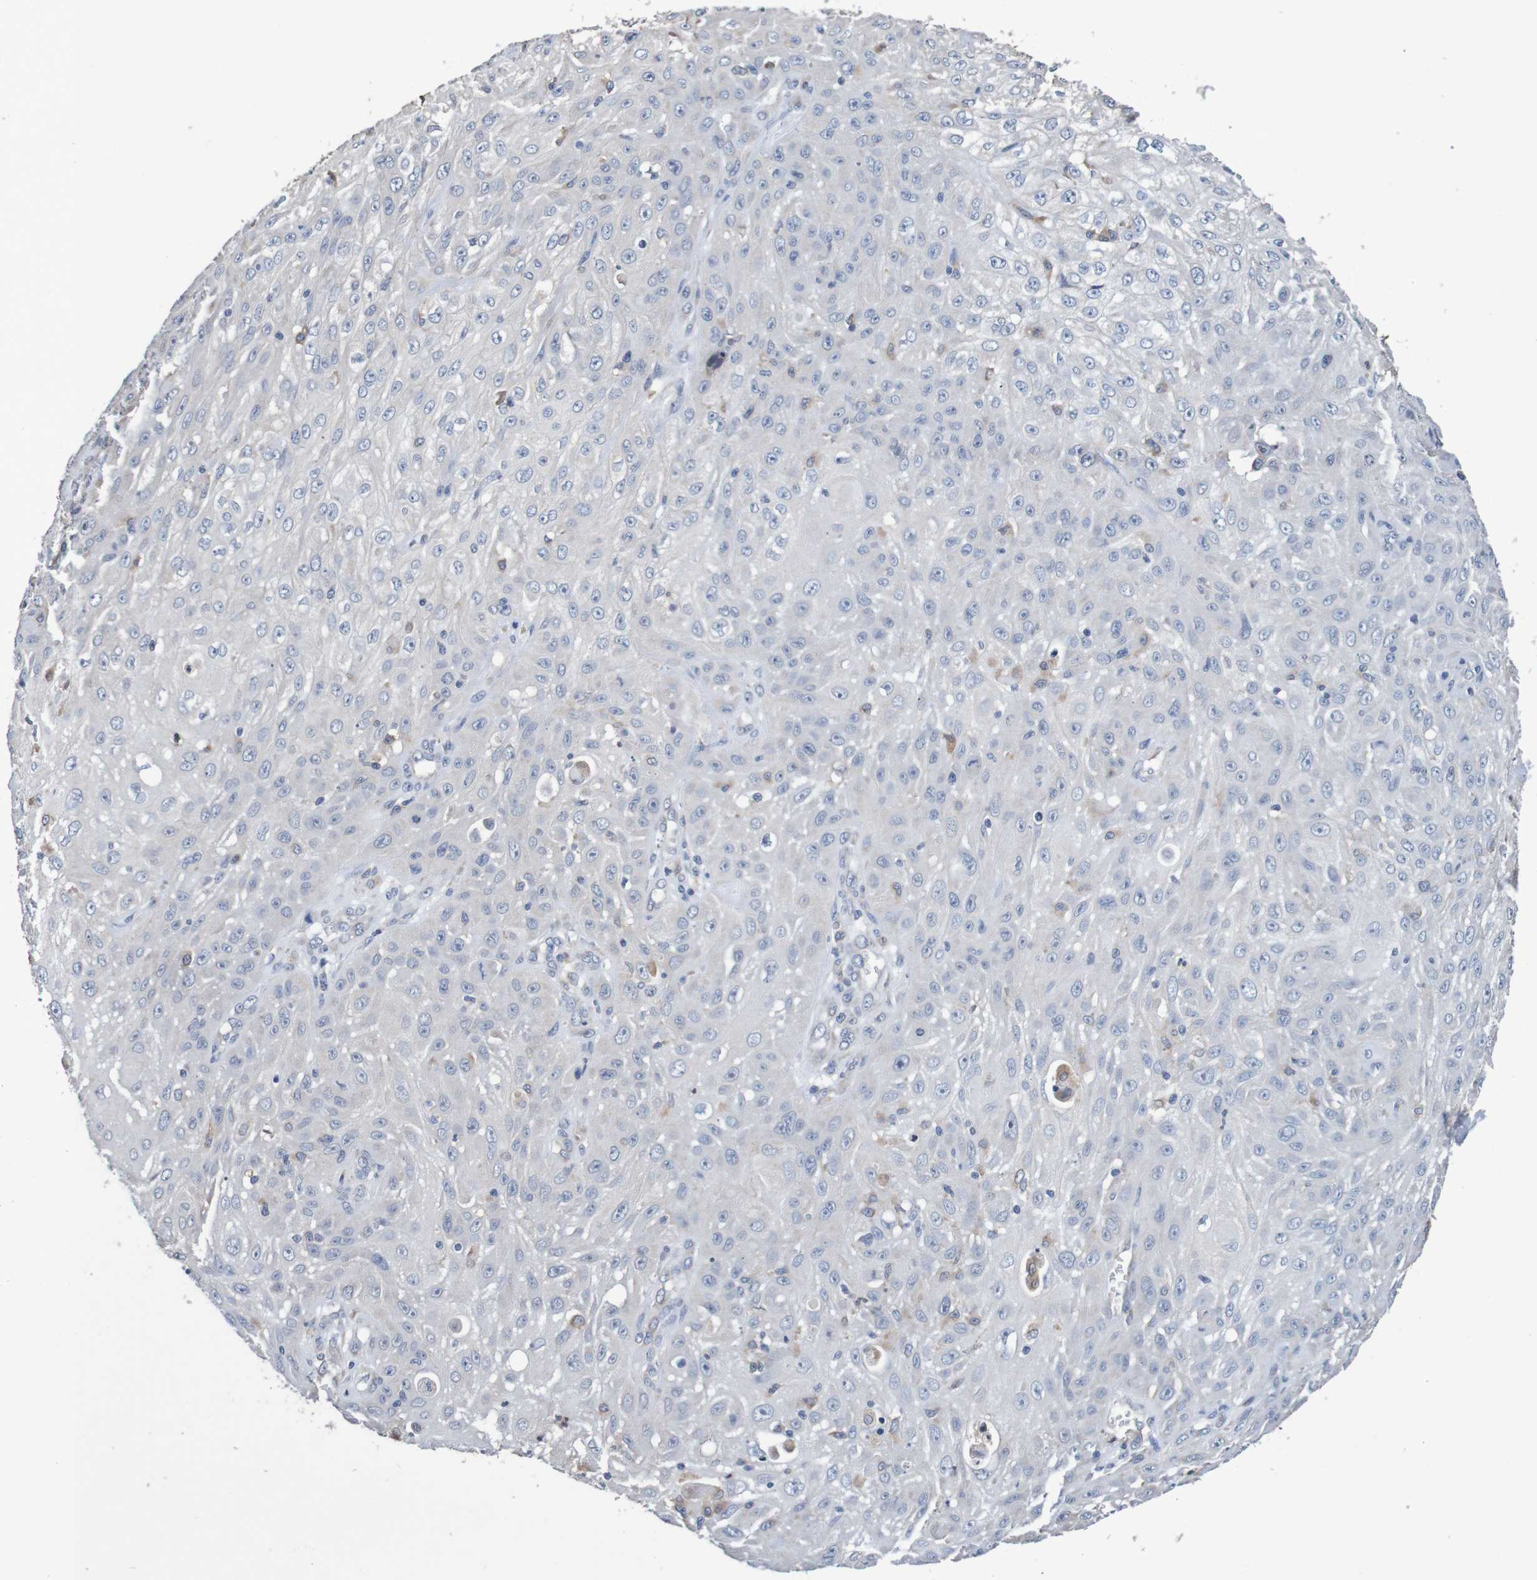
{"staining": {"intensity": "weak", "quantity": "<25%", "location": "cytoplasmic/membranous"}, "tissue": "skin cancer", "cell_type": "Tumor cells", "image_type": "cancer", "snomed": [{"axis": "morphology", "description": "Squamous cell carcinoma, NOS"}, {"axis": "topography", "description": "Skin"}], "caption": "Protein analysis of squamous cell carcinoma (skin) exhibits no significant expression in tumor cells. (Immunohistochemistry, brightfield microscopy, high magnification).", "gene": "FIBP", "patient": {"sex": "male", "age": 75}}